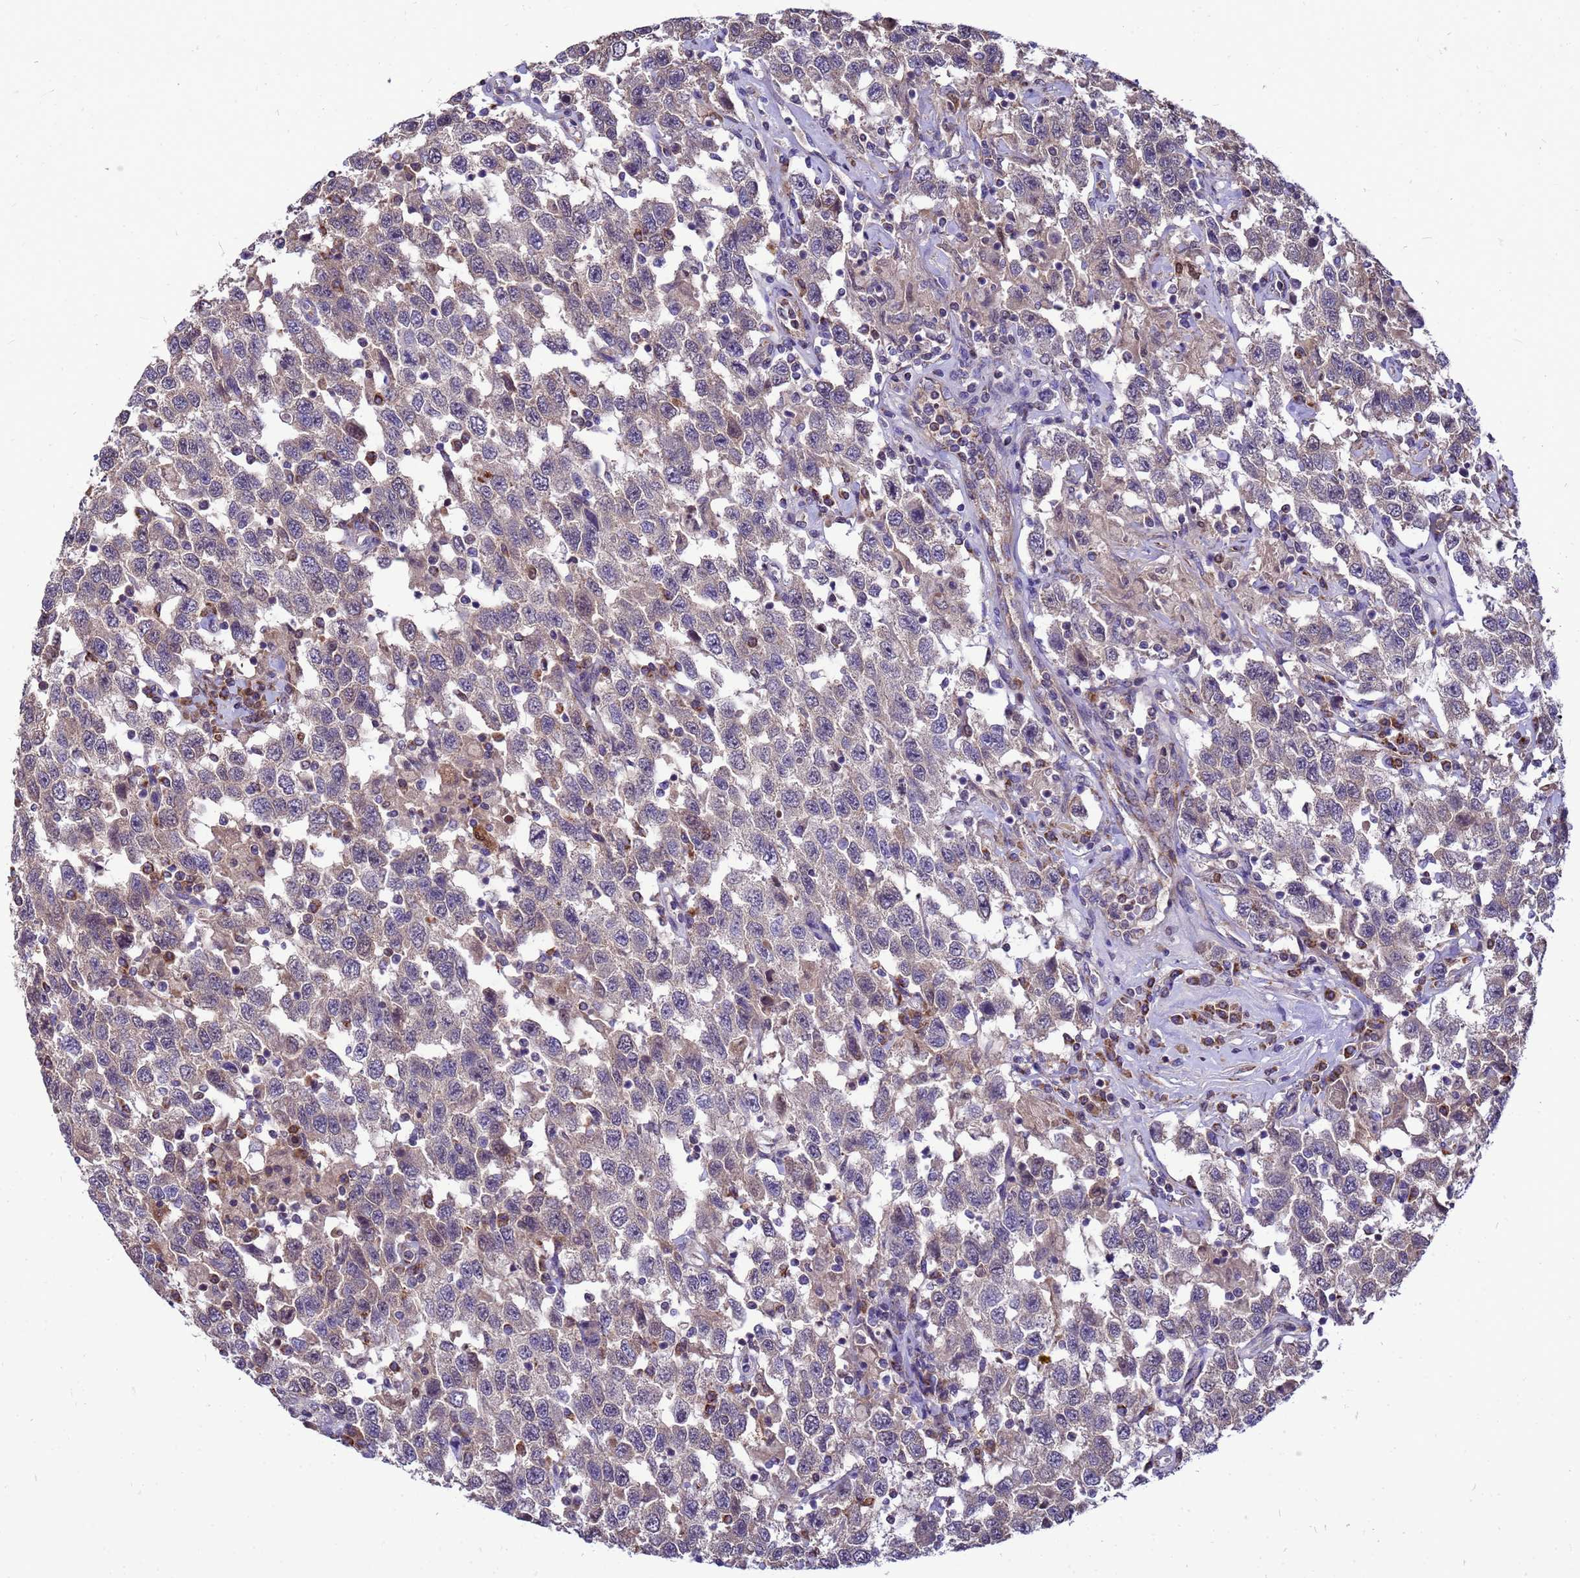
{"staining": {"intensity": "weak", "quantity": "25%-75%", "location": "cytoplasmic/membranous"}, "tissue": "testis cancer", "cell_type": "Tumor cells", "image_type": "cancer", "snomed": [{"axis": "morphology", "description": "Seminoma, NOS"}, {"axis": "topography", "description": "Testis"}], "caption": "IHC histopathology image of neoplastic tissue: testis seminoma stained using immunohistochemistry (IHC) shows low levels of weak protein expression localized specifically in the cytoplasmic/membranous of tumor cells, appearing as a cytoplasmic/membranous brown color.", "gene": "CMC4", "patient": {"sex": "male", "age": 41}}